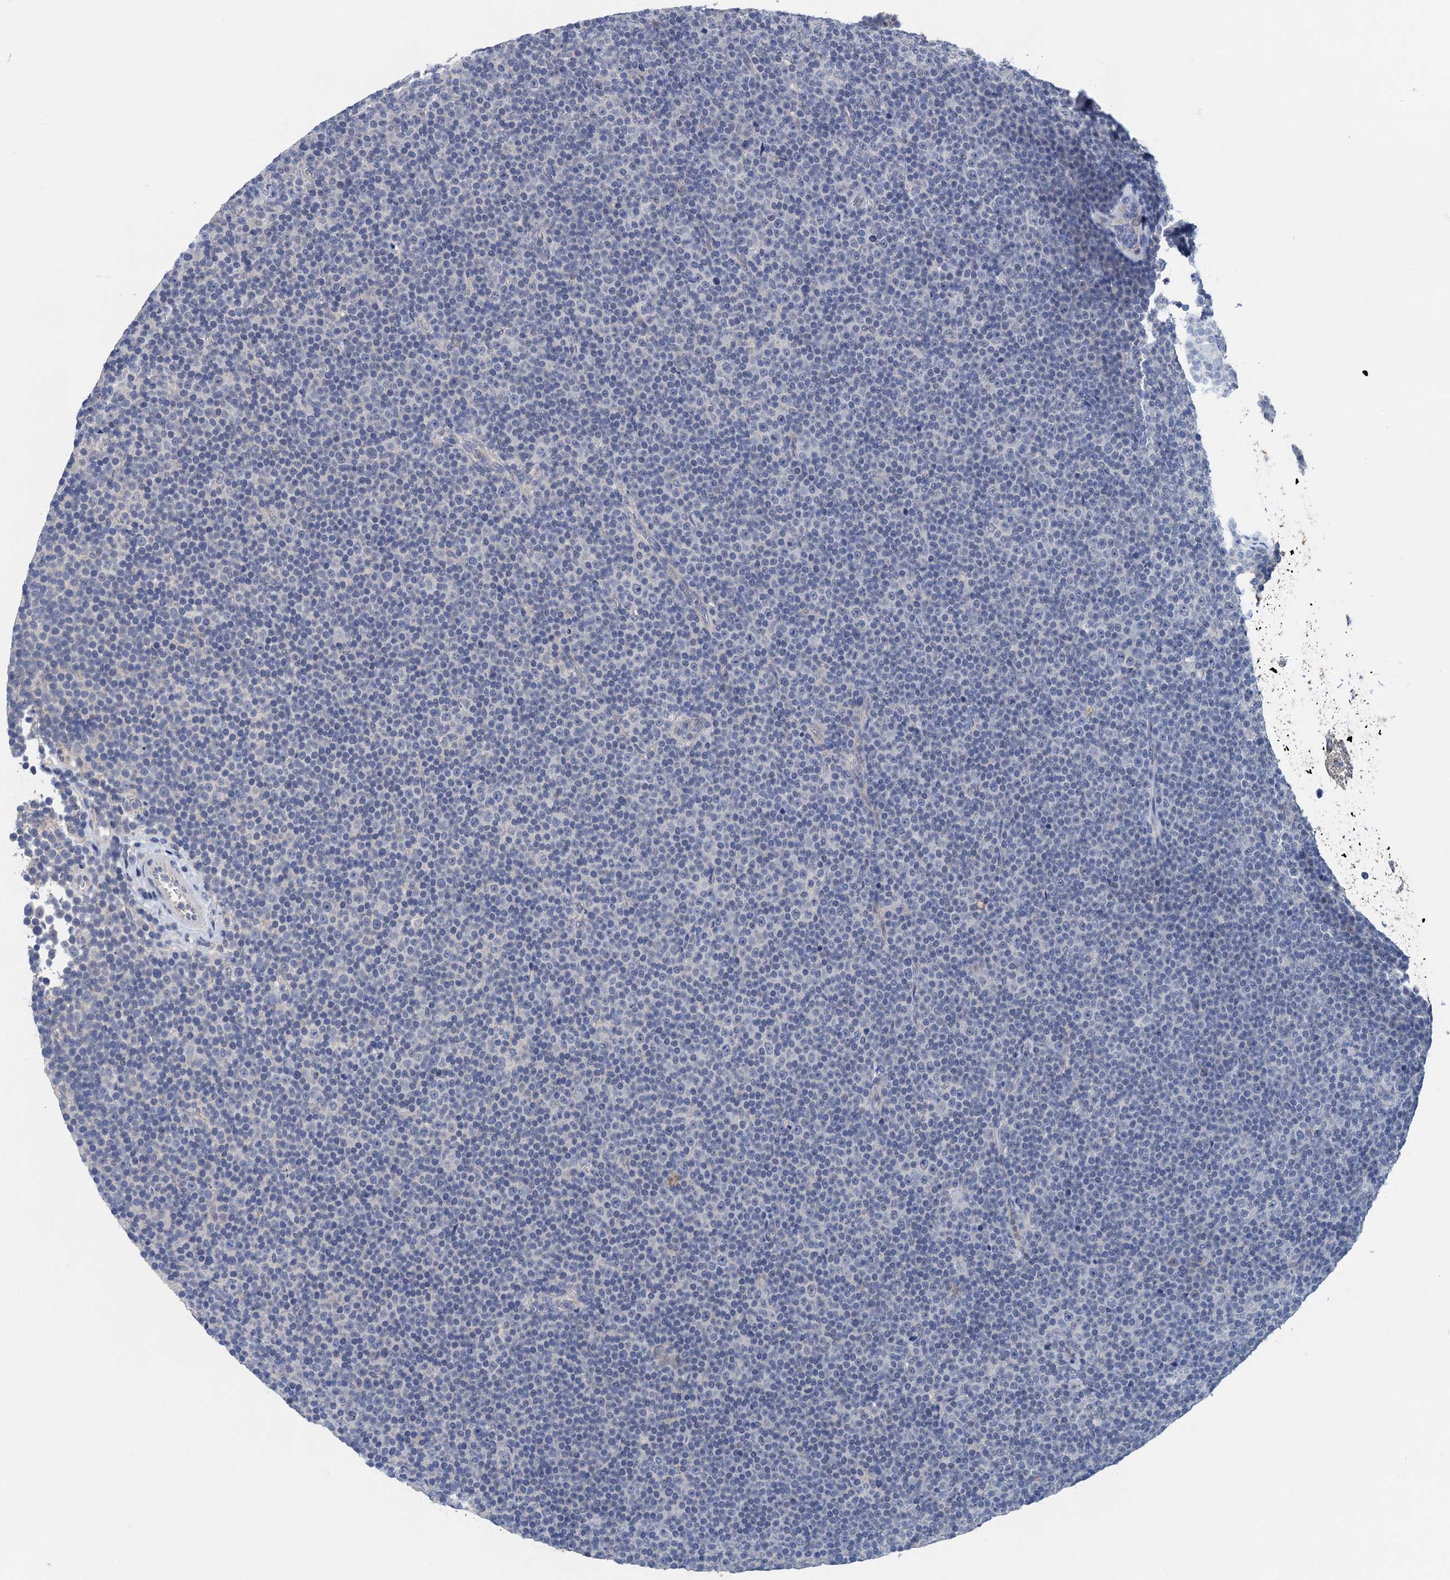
{"staining": {"intensity": "negative", "quantity": "none", "location": "none"}, "tissue": "lymphoma", "cell_type": "Tumor cells", "image_type": "cancer", "snomed": [{"axis": "morphology", "description": "Malignant lymphoma, non-Hodgkin's type, Low grade"}, {"axis": "topography", "description": "Lymph node"}], "caption": "Histopathology image shows no significant protein positivity in tumor cells of lymphoma.", "gene": "TMEM39B", "patient": {"sex": "female", "age": 67}}